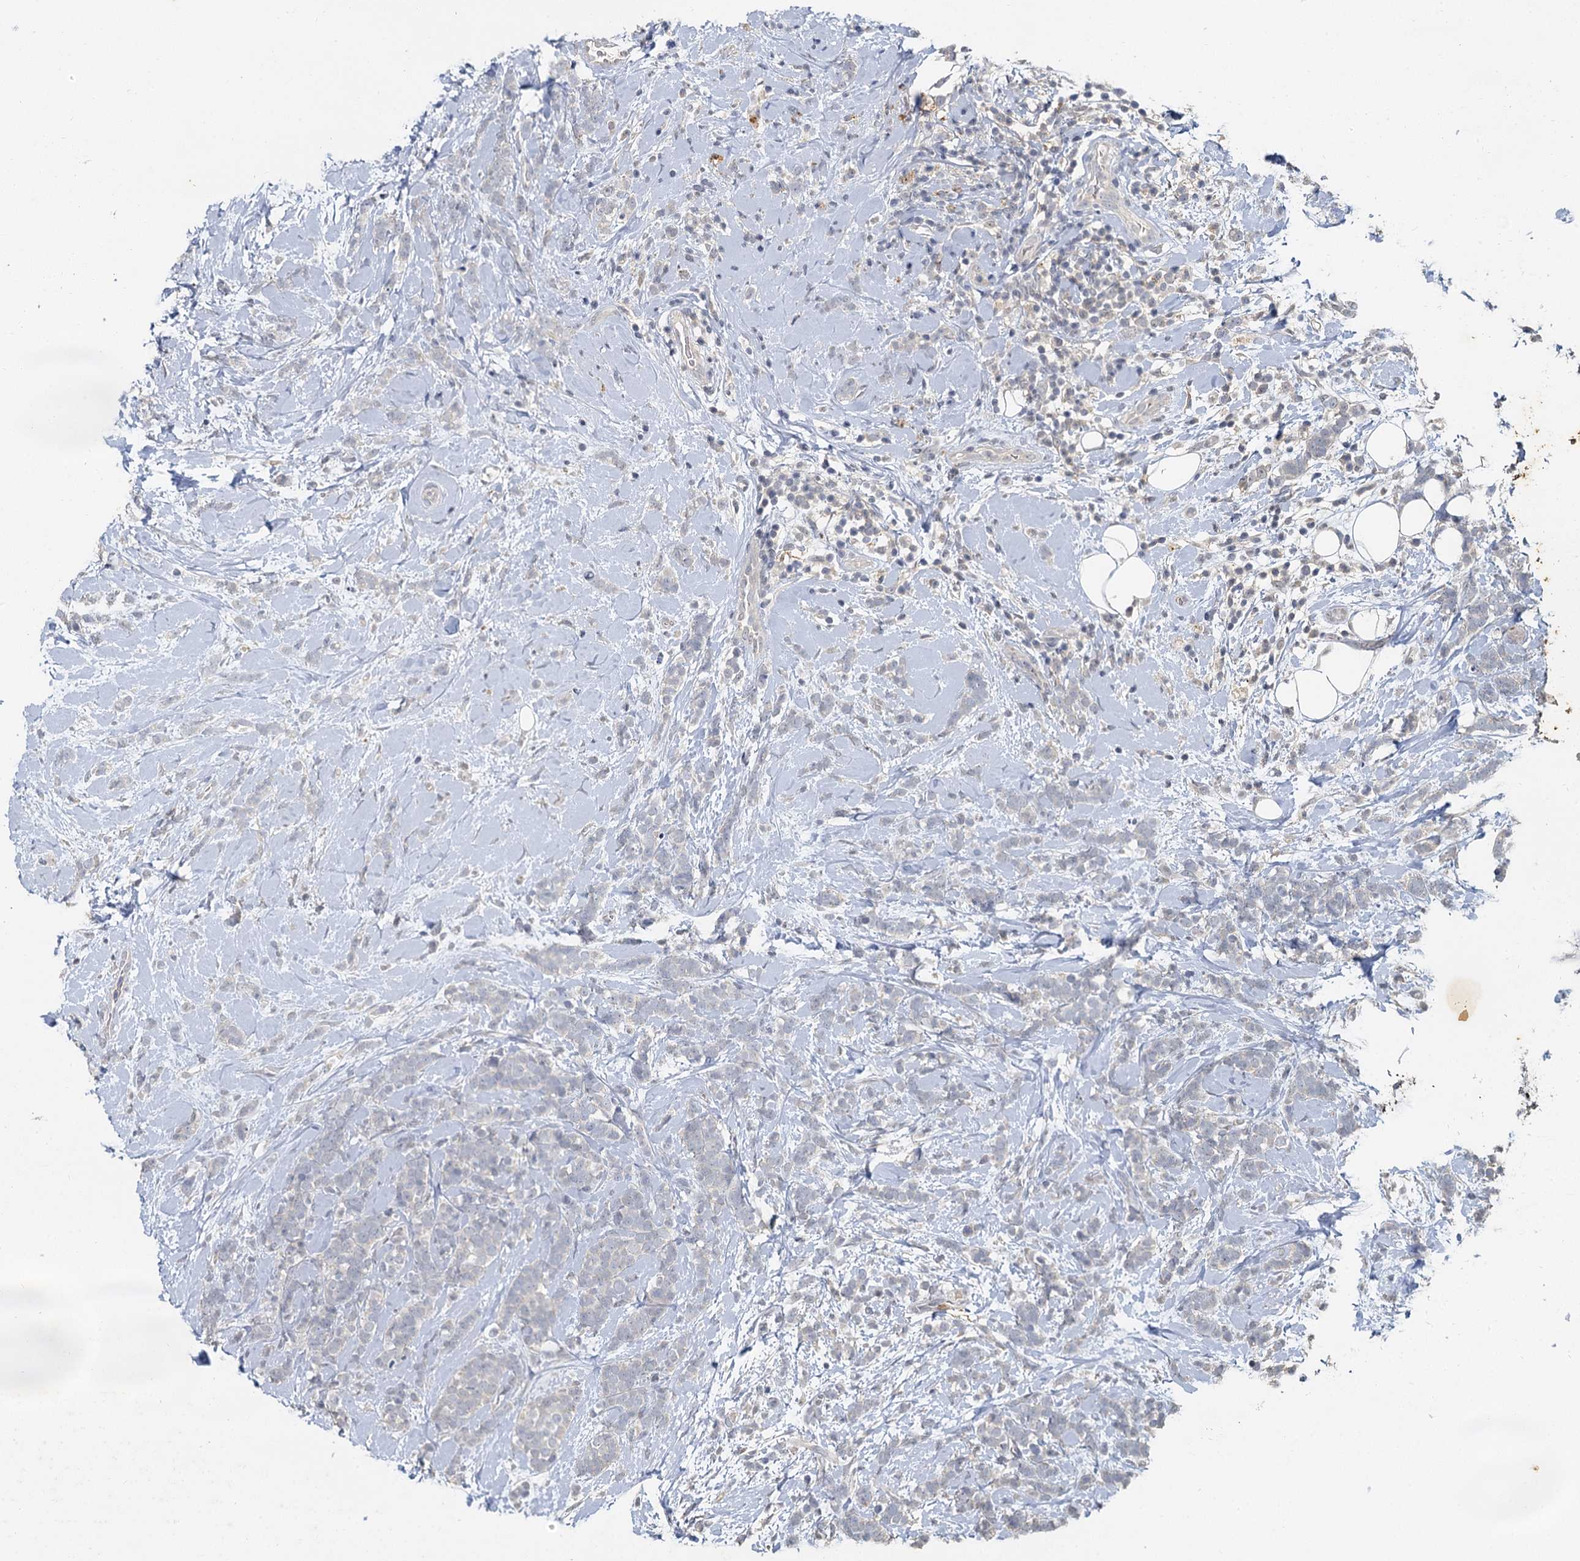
{"staining": {"intensity": "negative", "quantity": "none", "location": "none"}, "tissue": "breast cancer", "cell_type": "Tumor cells", "image_type": "cancer", "snomed": [{"axis": "morphology", "description": "Lobular carcinoma"}, {"axis": "topography", "description": "Breast"}], "caption": "High power microscopy image of an immunohistochemistry (IHC) photomicrograph of breast lobular carcinoma, revealing no significant staining in tumor cells.", "gene": "MUCL1", "patient": {"sex": "female", "age": 58}}